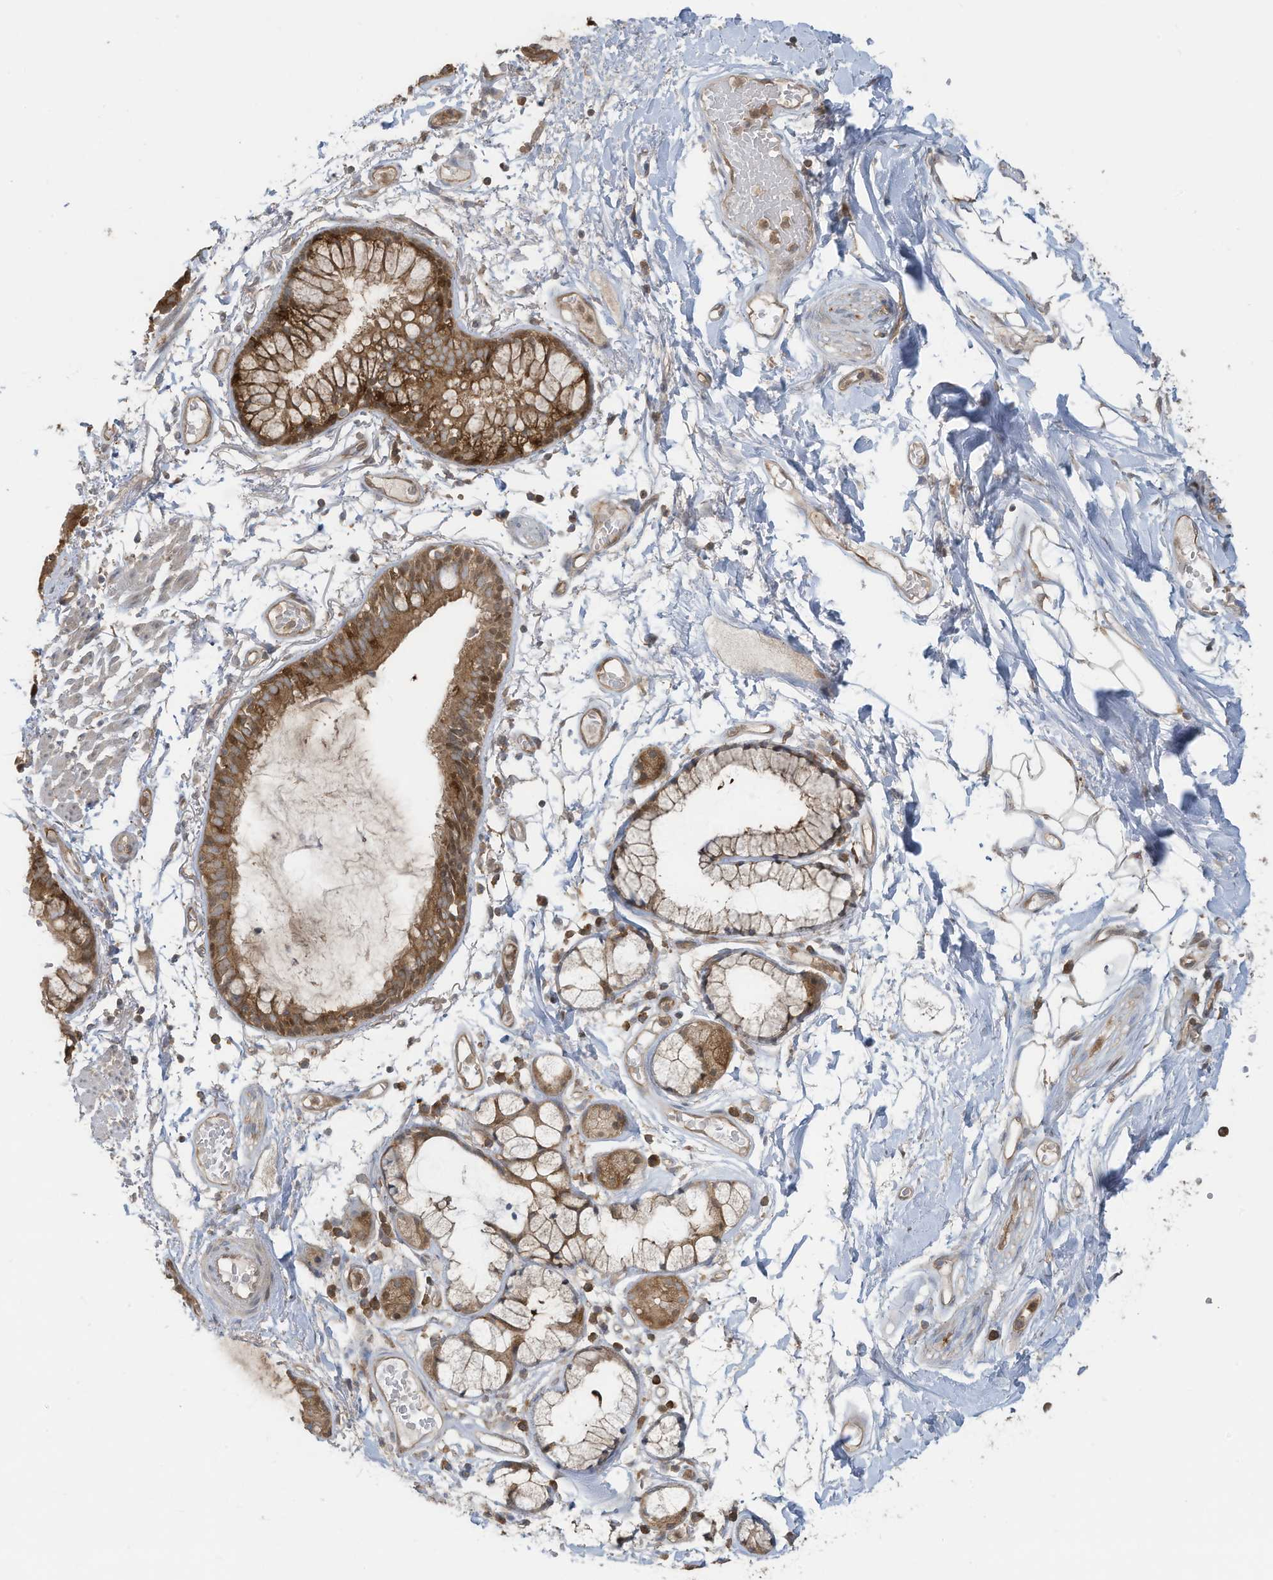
{"staining": {"intensity": "moderate", "quantity": ">75%", "location": "cytoplasmic/membranous"}, "tissue": "bronchus", "cell_type": "Respiratory epithelial cells", "image_type": "normal", "snomed": [{"axis": "morphology", "description": "Normal tissue, NOS"}, {"axis": "topography", "description": "Cartilage tissue"}, {"axis": "topography", "description": "Bronchus"}], "caption": "Immunohistochemical staining of benign human bronchus displays >75% levels of moderate cytoplasmic/membranous protein staining in about >75% of respiratory epithelial cells. Using DAB (brown) and hematoxylin (blue) stains, captured at high magnification using brightfield microscopy.", "gene": "OLA1", "patient": {"sex": "female", "age": 73}}